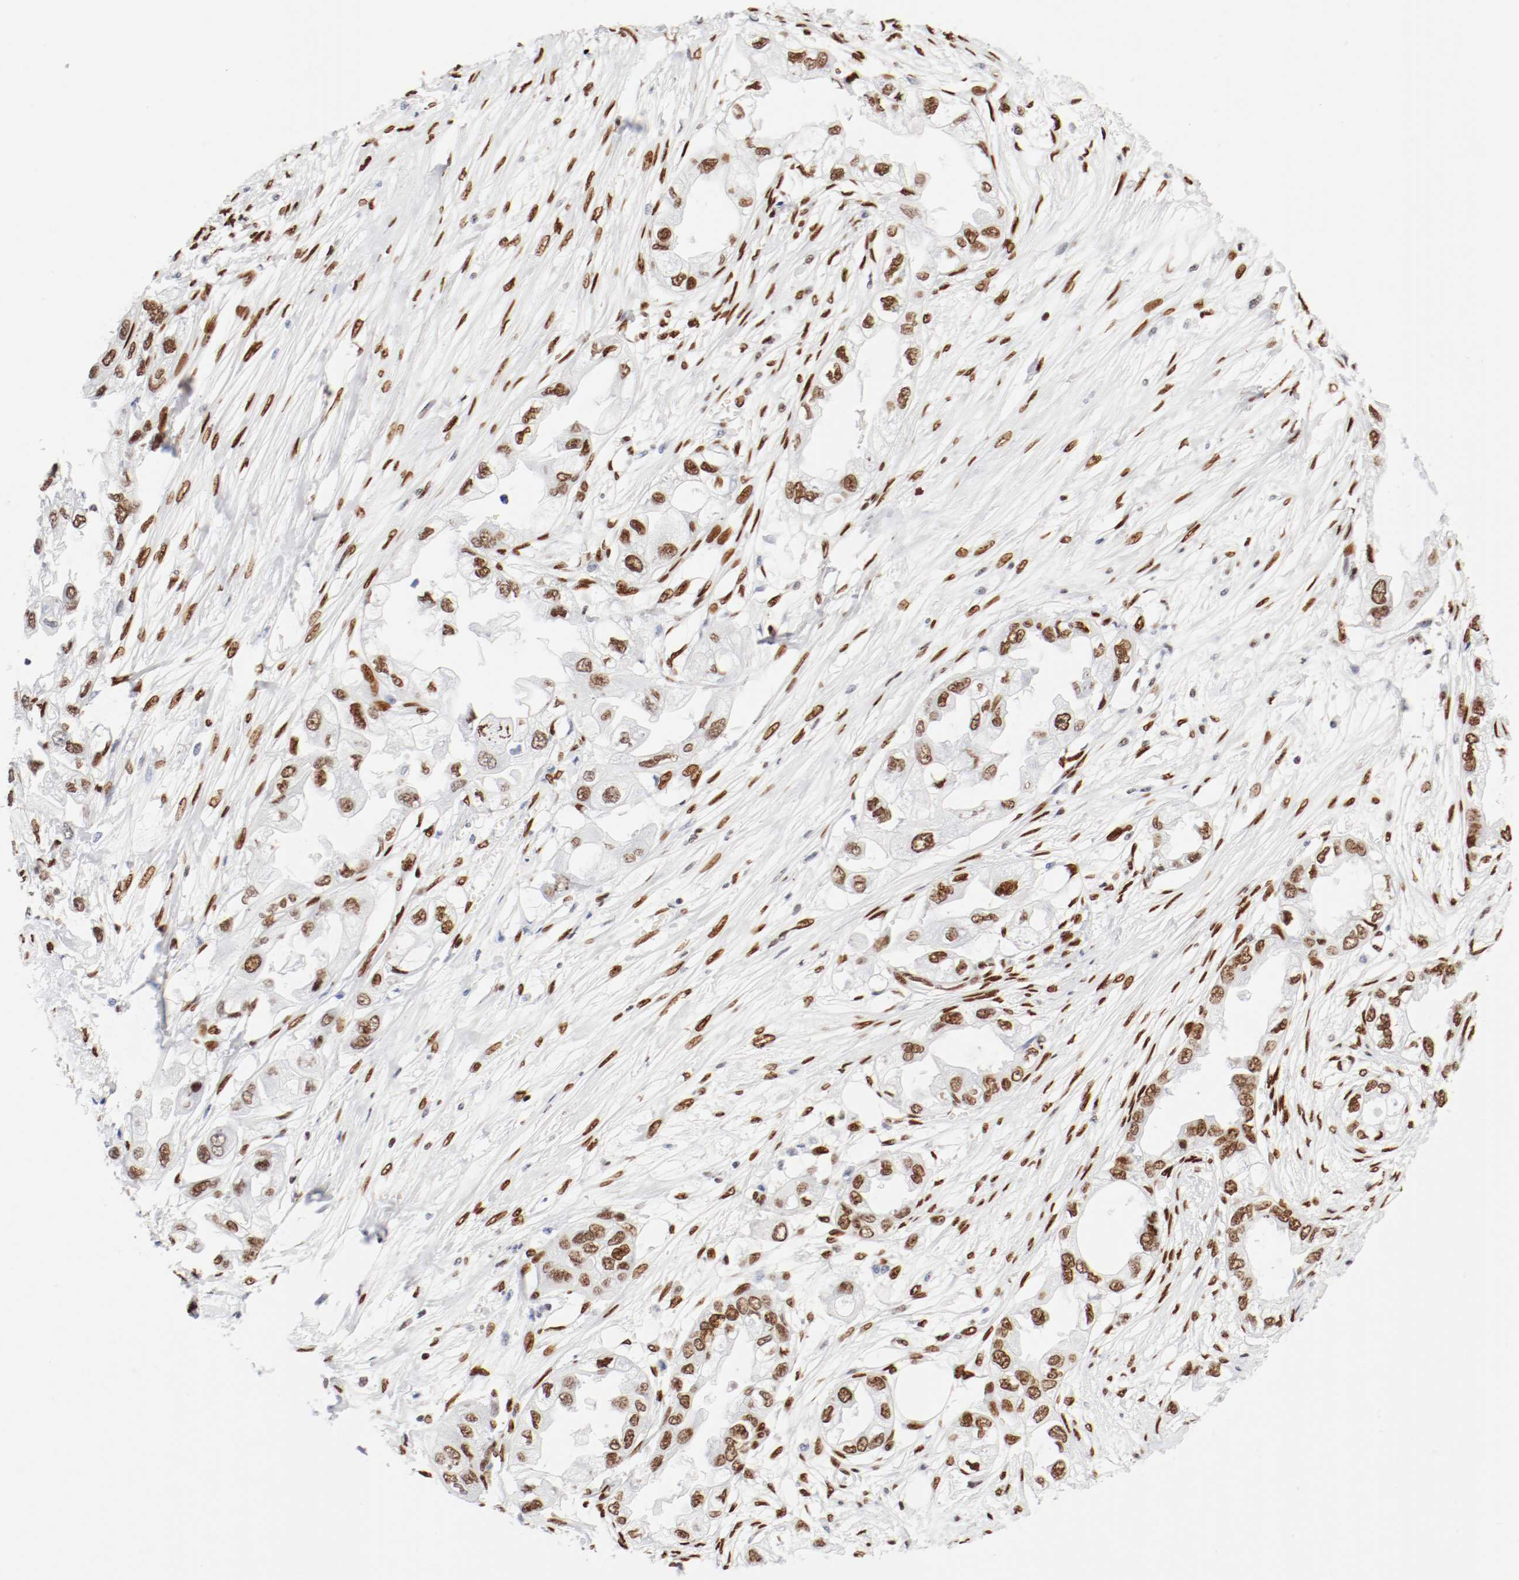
{"staining": {"intensity": "moderate", "quantity": "25%-75%", "location": "nuclear"}, "tissue": "endometrial cancer", "cell_type": "Tumor cells", "image_type": "cancer", "snomed": [{"axis": "morphology", "description": "Adenocarcinoma, NOS"}, {"axis": "topography", "description": "Endometrium"}], "caption": "Protein expression analysis of endometrial adenocarcinoma shows moderate nuclear expression in approximately 25%-75% of tumor cells.", "gene": "CTBP1", "patient": {"sex": "female", "age": 67}}